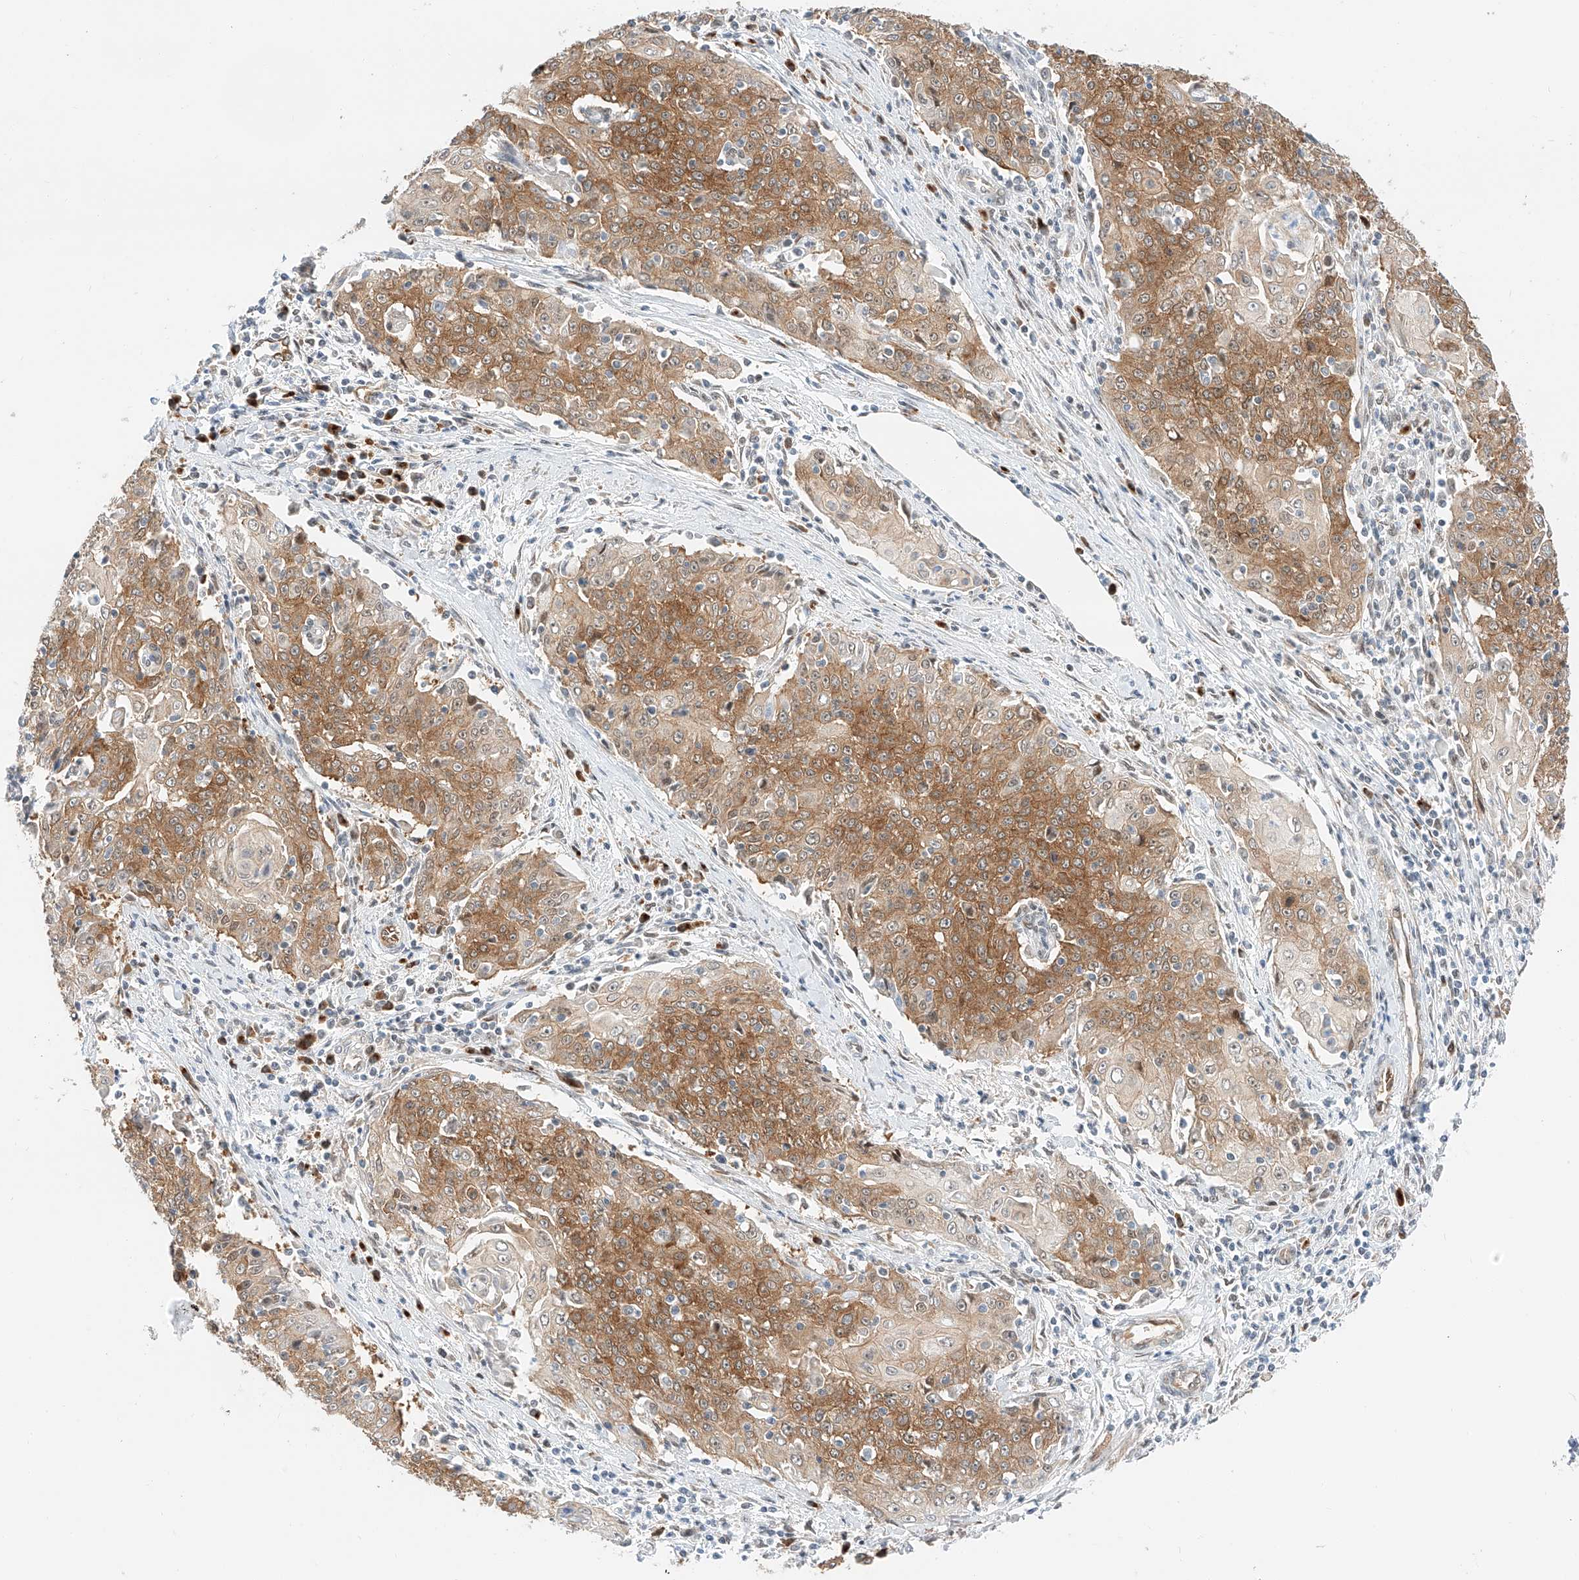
{"staining": {"intensity": "moderate", "quantity": ">75%", "location": "cytoplasmic/membranous"}, "tissue": "cervical cancer", "cell_type": "Tumor cells", "image_type": "cancer", "snomed": [{"axis": "morphology", "description": "Squamous cell carcinoma, NOS"}, {"axis": "topography", "description": "Cervix"}], "caption": "A brown stain highlights moderate cytoplasmic/membranous expression of a protein in human cervical cancer tumor cells.", "gene": "CARMIL1", "patient": {"sex": "female", "age": 48}}